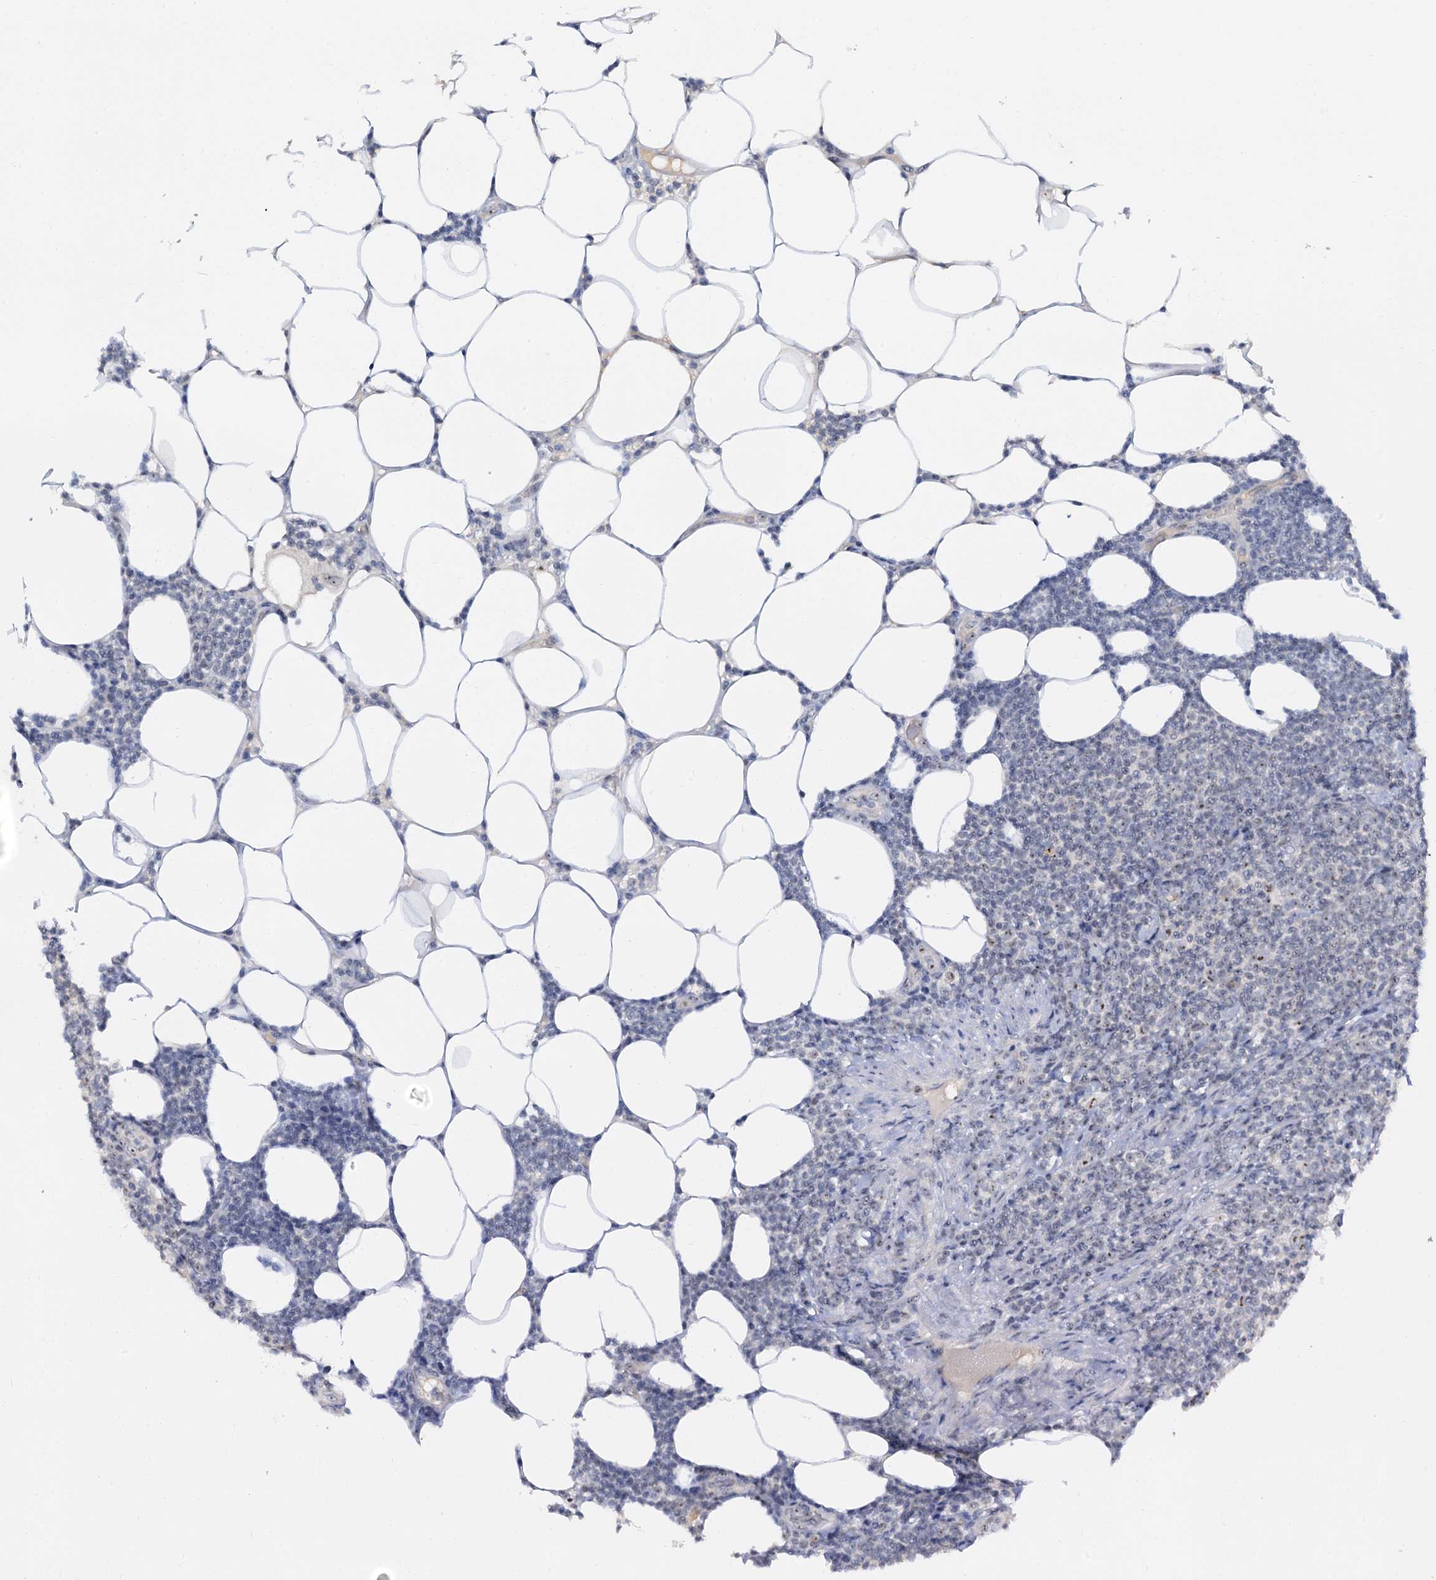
{"staining": {"intensity": "weak", "quantity": "25%-75%", "location": "nuclear"}, "tissue": "lymphoma", "cell_type": "Tumor cells", "image_type": "cancer", "snomed": [{"axis": "morphology", "description": "Malignant lymphoma, non-Hodgkin's type, Low grade"}, {"axis": "topography", "description": "Lymph node"}], "caption": "Protein analysis of low-grade malignant lymphoma, non-Hodgkin's type tissue demonstrates weak nuclear positivity in about 25%-75% of tumor cells. (Brightfield microscopy of DAB IHC at high magnification).", "gene": "NOP2", "patient": {"sex": "male", "age": 66}}